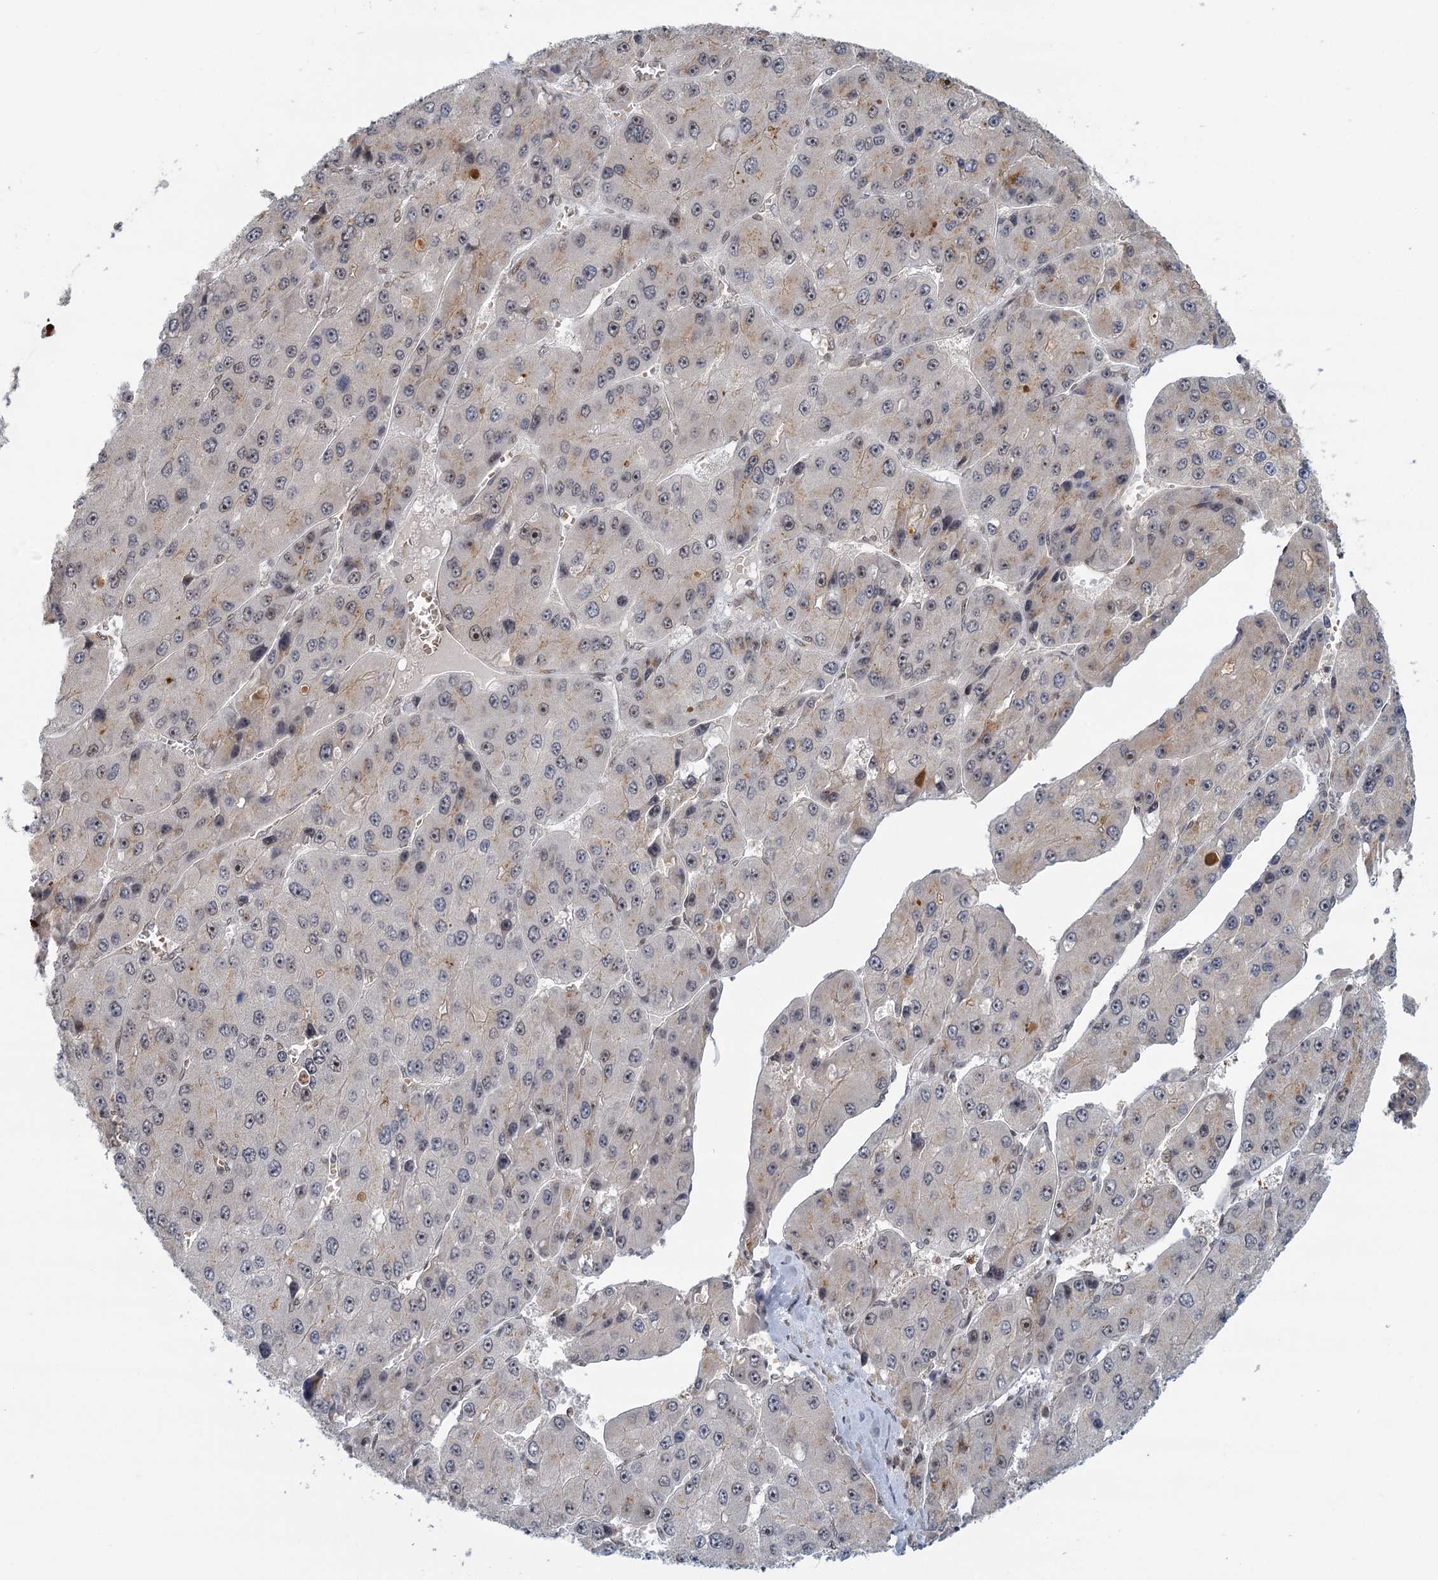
{"staining": {"intensity": "negative", "quantity": "none", "location": "none"}, "tissue": "liver cancer", "cell_type": "Tumor cells", "image_type": "cancer", "snomed": [{"axis": "morphology", "description": "Carcinoma, Hepatocellular, NOS"}, {"axis": "topography", "description": "Liver"}], "caption": "The photomicrograph shows no significant positivity in tumor cells of hepatocellular carcinoma (liver).", "gene": "TREX1", "patient": {"sex": "female", "age": 73}}